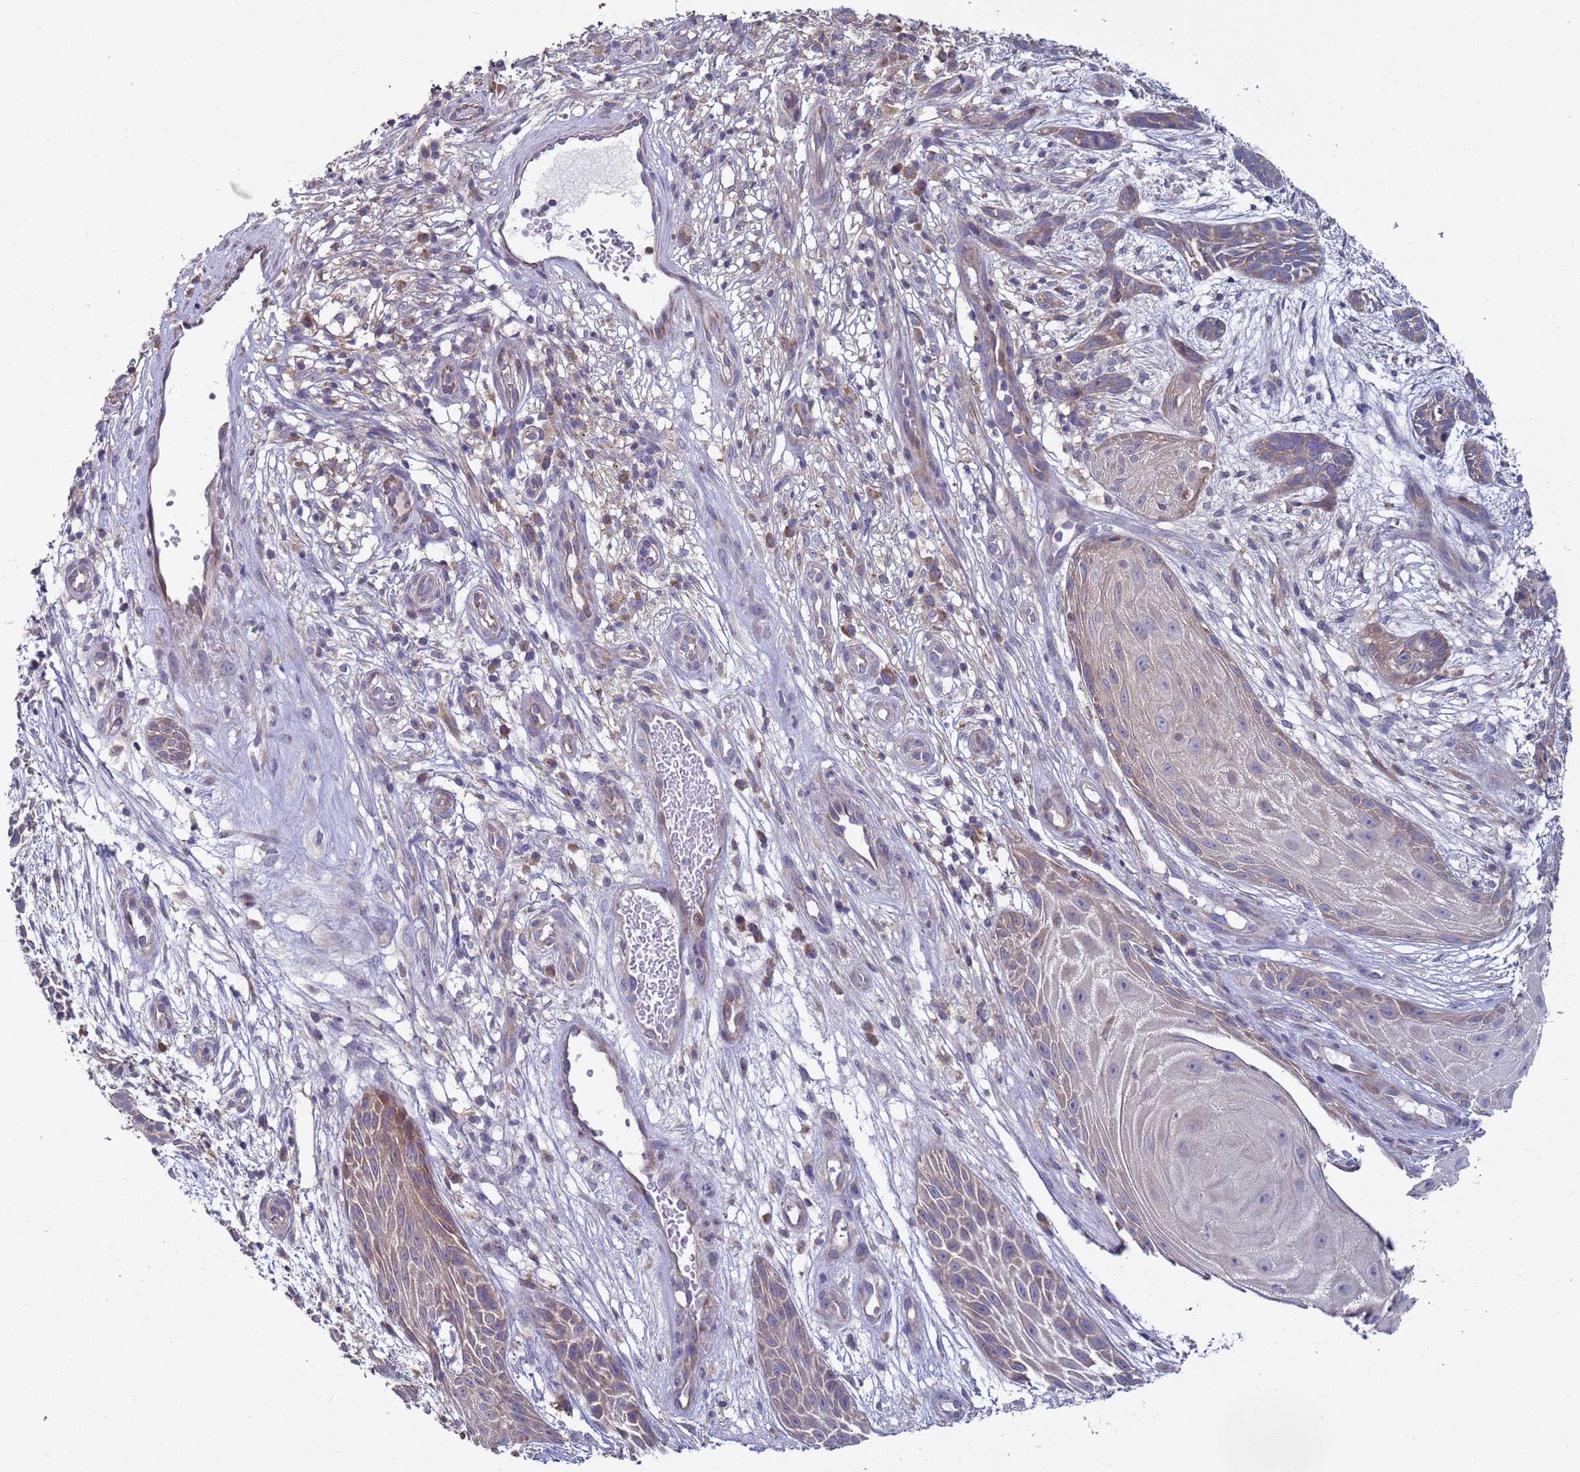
{"staining": {"intensity": "weak", "quantity": "<25%", "location": "cytoplasmic/membranous"}, "tissue": "skin cancer", "cell_type": "Tumor cells", "image_type": "cancer", "snomed": [{"axis": "morphology", "description": "Basal cell carcinoma"}, {"axis": "topography", "description": "Skin"}], "caption": "IHC image of basal cell carcinoma (skin) stained for a protein (brown), which demonstrates no staining in tumor cells.", "gene": "DIP2B", "patient": {"sex": "male", "age": 89}}